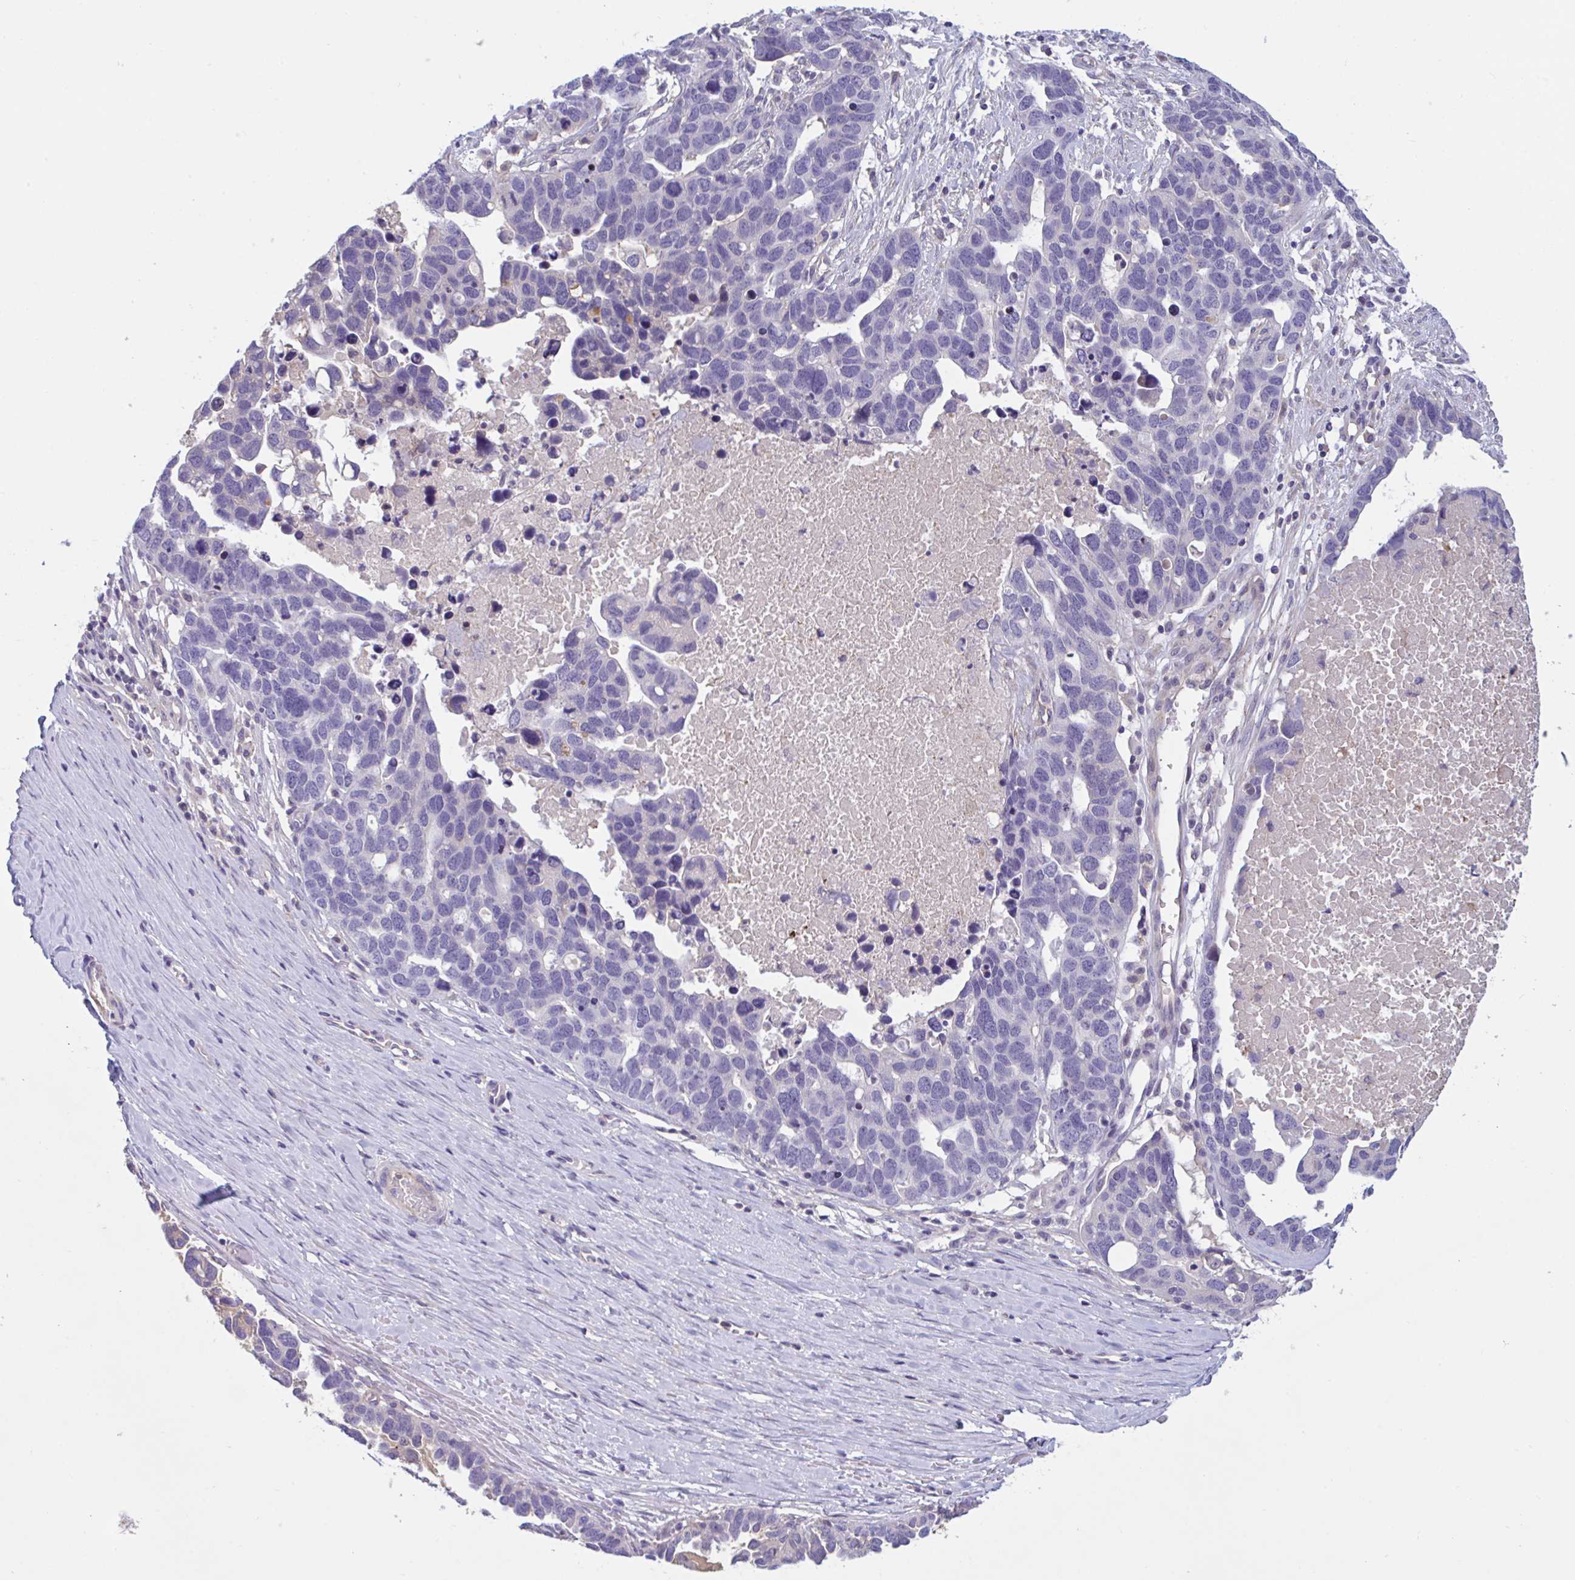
{"staining": {"intensity": "negative", "quantity": "none", "location": "none"}, "tissue": "ovarian cancer", "cell_type": "Tumor cells", "image_type": "cancer", "snomed": [{"axis": "morphology", "description": "Cystadenocarcinoma, serous, NOS"}, {"axis": "topography", "description": "Ovary"}], "caption": "A high-resolution micrograph shows IHC staining of serous cystadenocarcinoma (ovarian), which reveals no significant expression in tumor cells.", "gene": "MS4A14", "patient": {"sex": "female", "age": 54}}